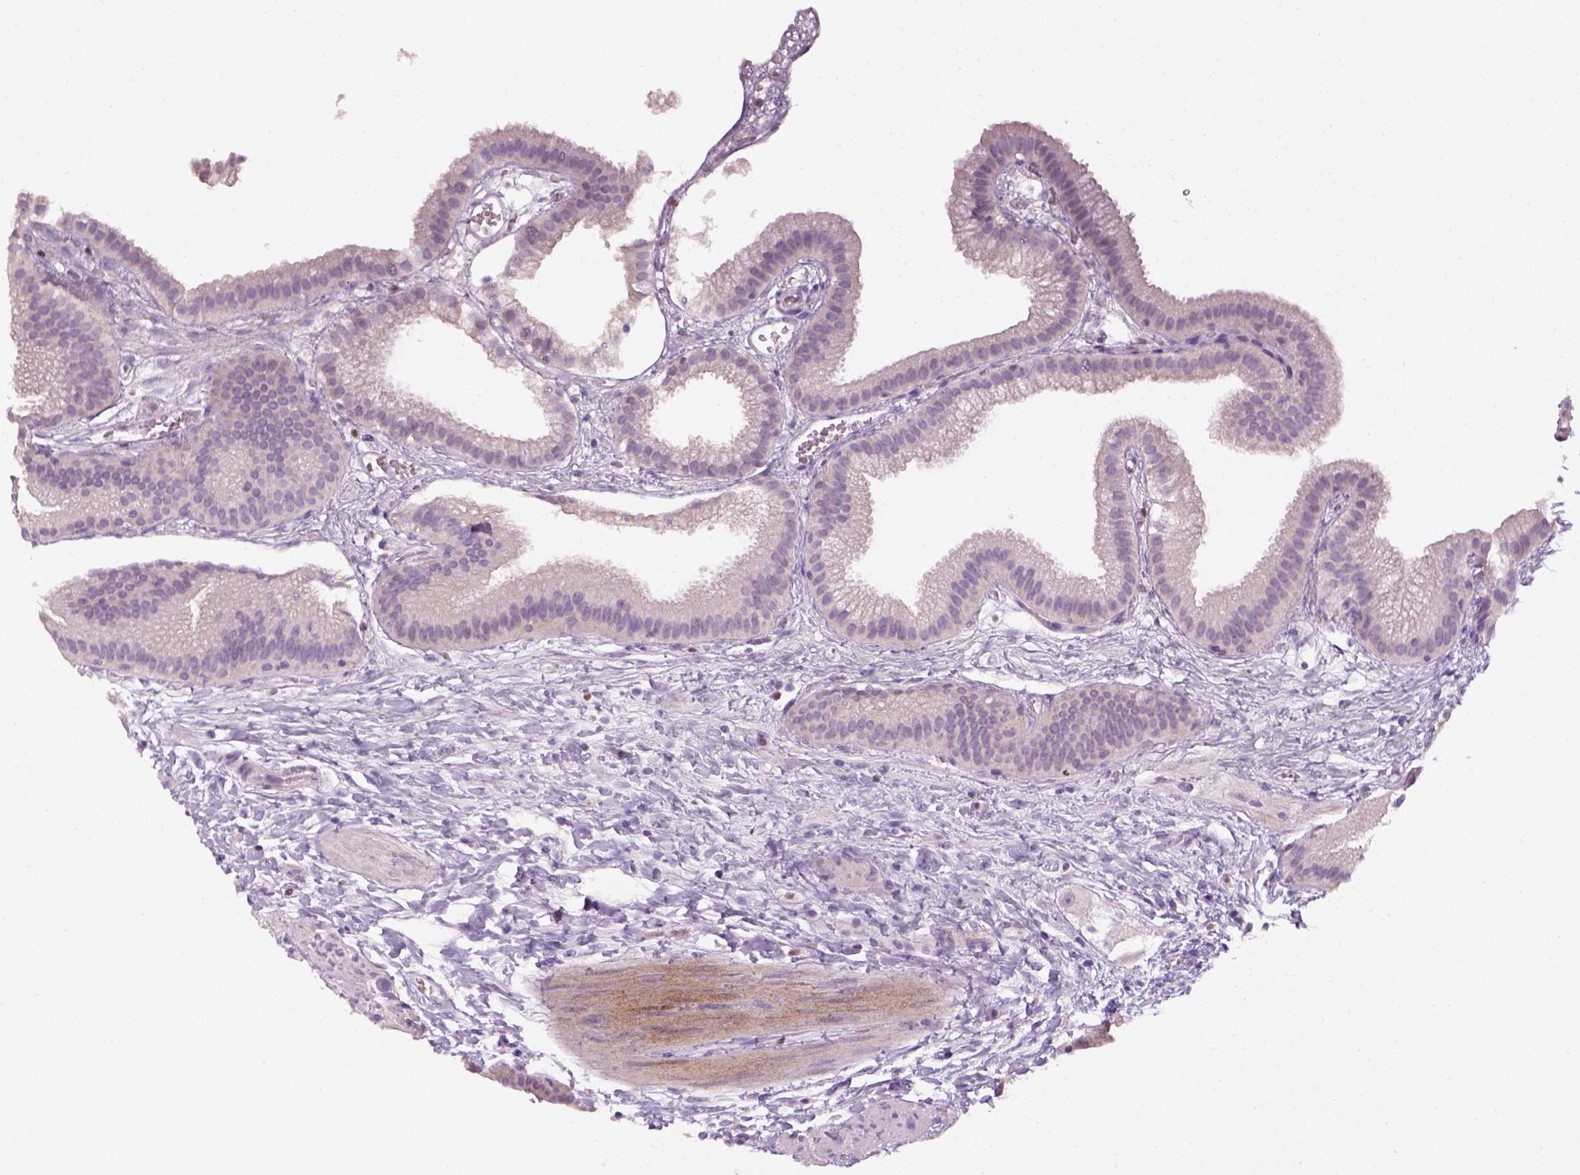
{"staining": {"intensity": "negative", "quantity": "none", "location": "none"}, "tissue": "gallbladder", "cell_type": "Glandular cells", "image_type": "normal", "snomed": [{"axis": "morphology", "description": "Normal tissue, NOS"}, {"axis": "topography", "description": "Gallbladder"}], "caption": "Immunohistochemistry (IHC) of normal human gallbladder displays no staining in glandular cells. (Stains: DAB (3,3'-diaminobenzidine) IHC with hematoxylin counter stain, Microscopy: brightfield microscopy at high magnification).", "gene": "GFI1B", "patient": {"sex": "female", "age": 63}}